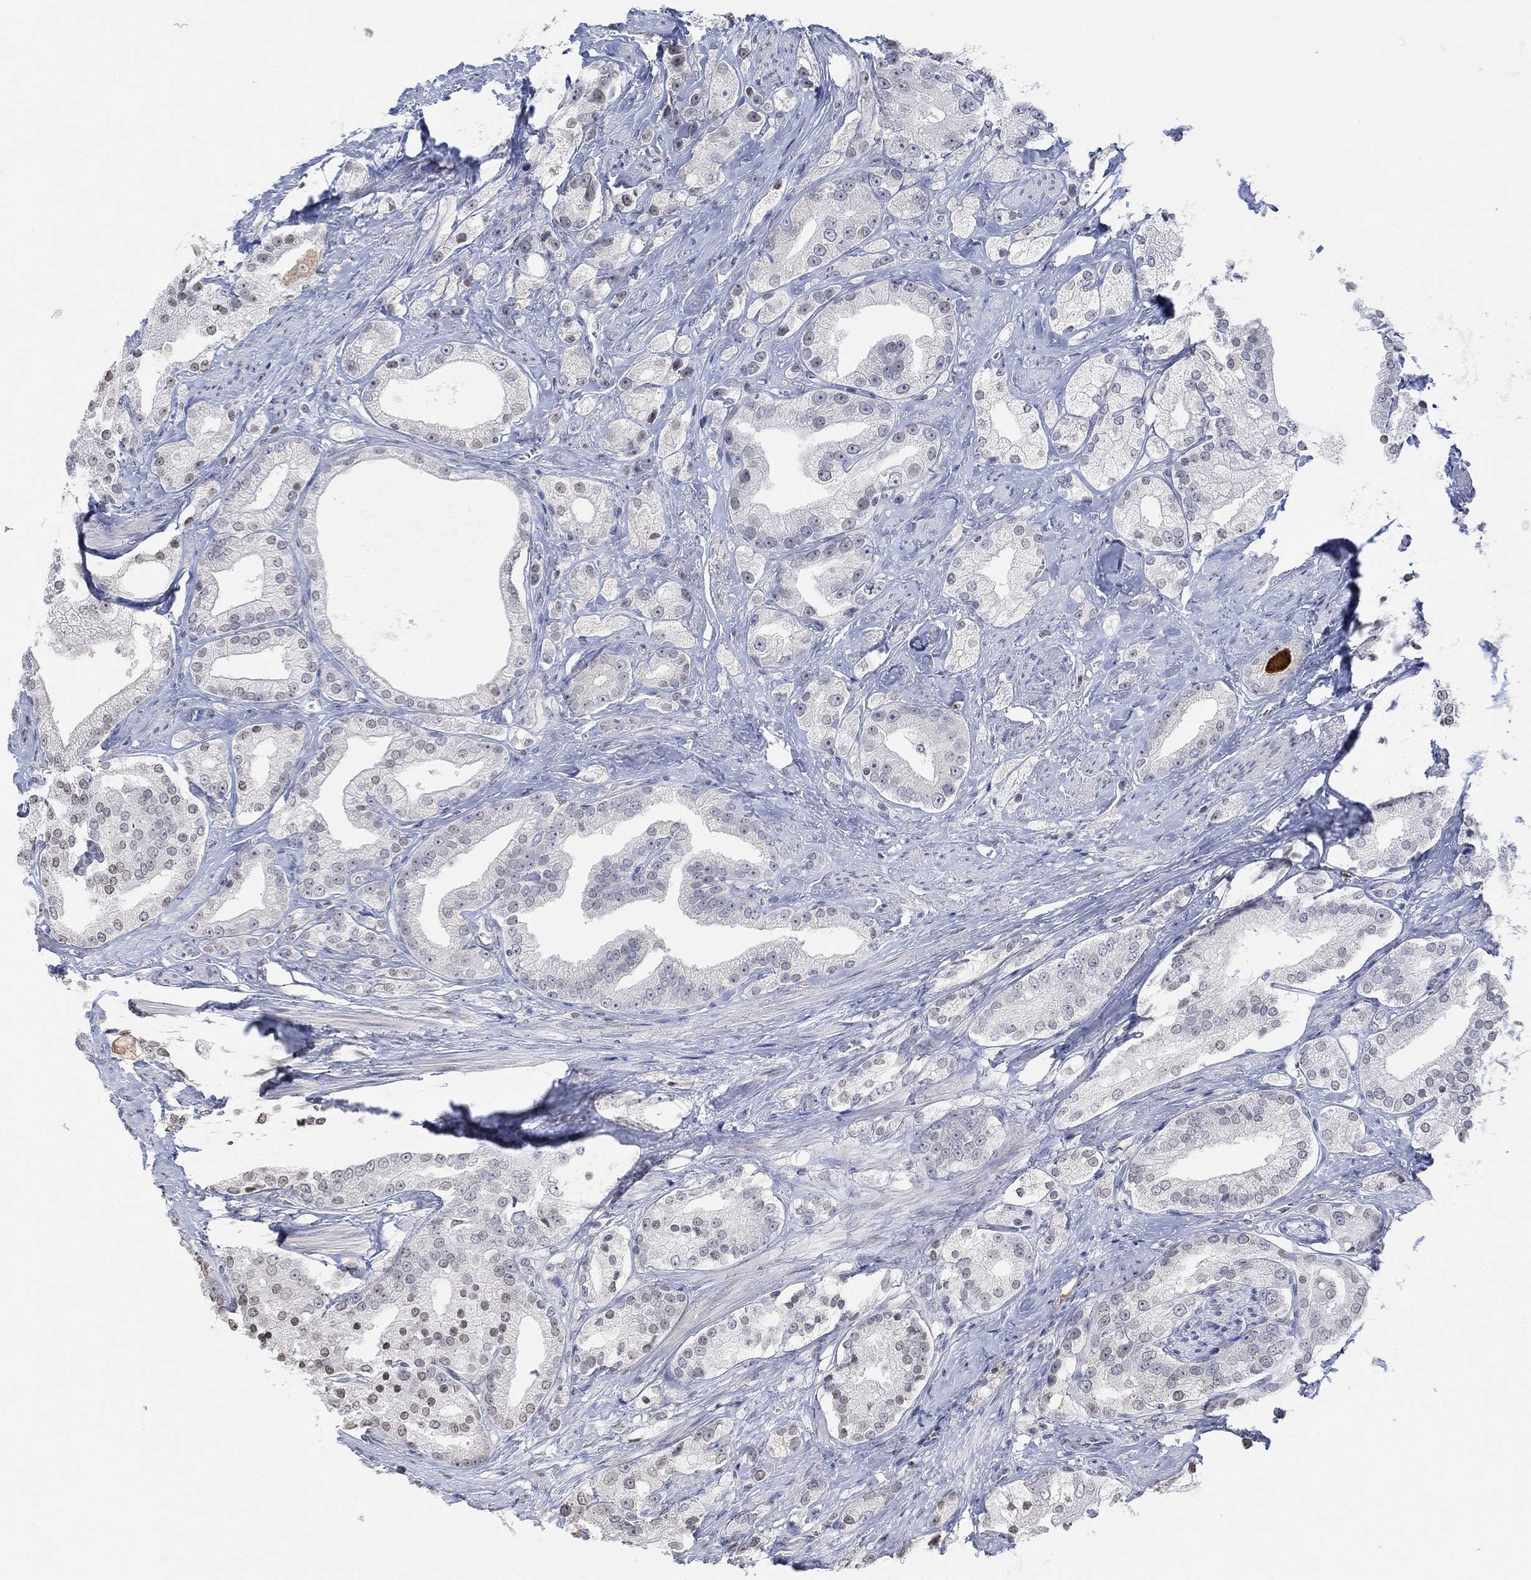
{"staining": {"intensity": "negative", "quantity": "none", "location": "none"}, "tissue": "prostate cancer", "cell_type": "Tumor cells", "image_type": "cancer", "snomed": [{"axis": "morphology", "description": "Adenocarcinoma, NOS"}, {"axis": "topography", "description": "Prostate and seminal vesicle, NOS"}, {"axis": "topography", "description": "Prostate"}], "caption": "IHC histopathology image of prostate cancer stained for a protein (brown), which reveals no positivity in tumor cells. (DAB IHC visualized using brightfield microscopy, high magnification).", "gene": "TMEM255A", "patient": {"sex": "male", "age": 67}}